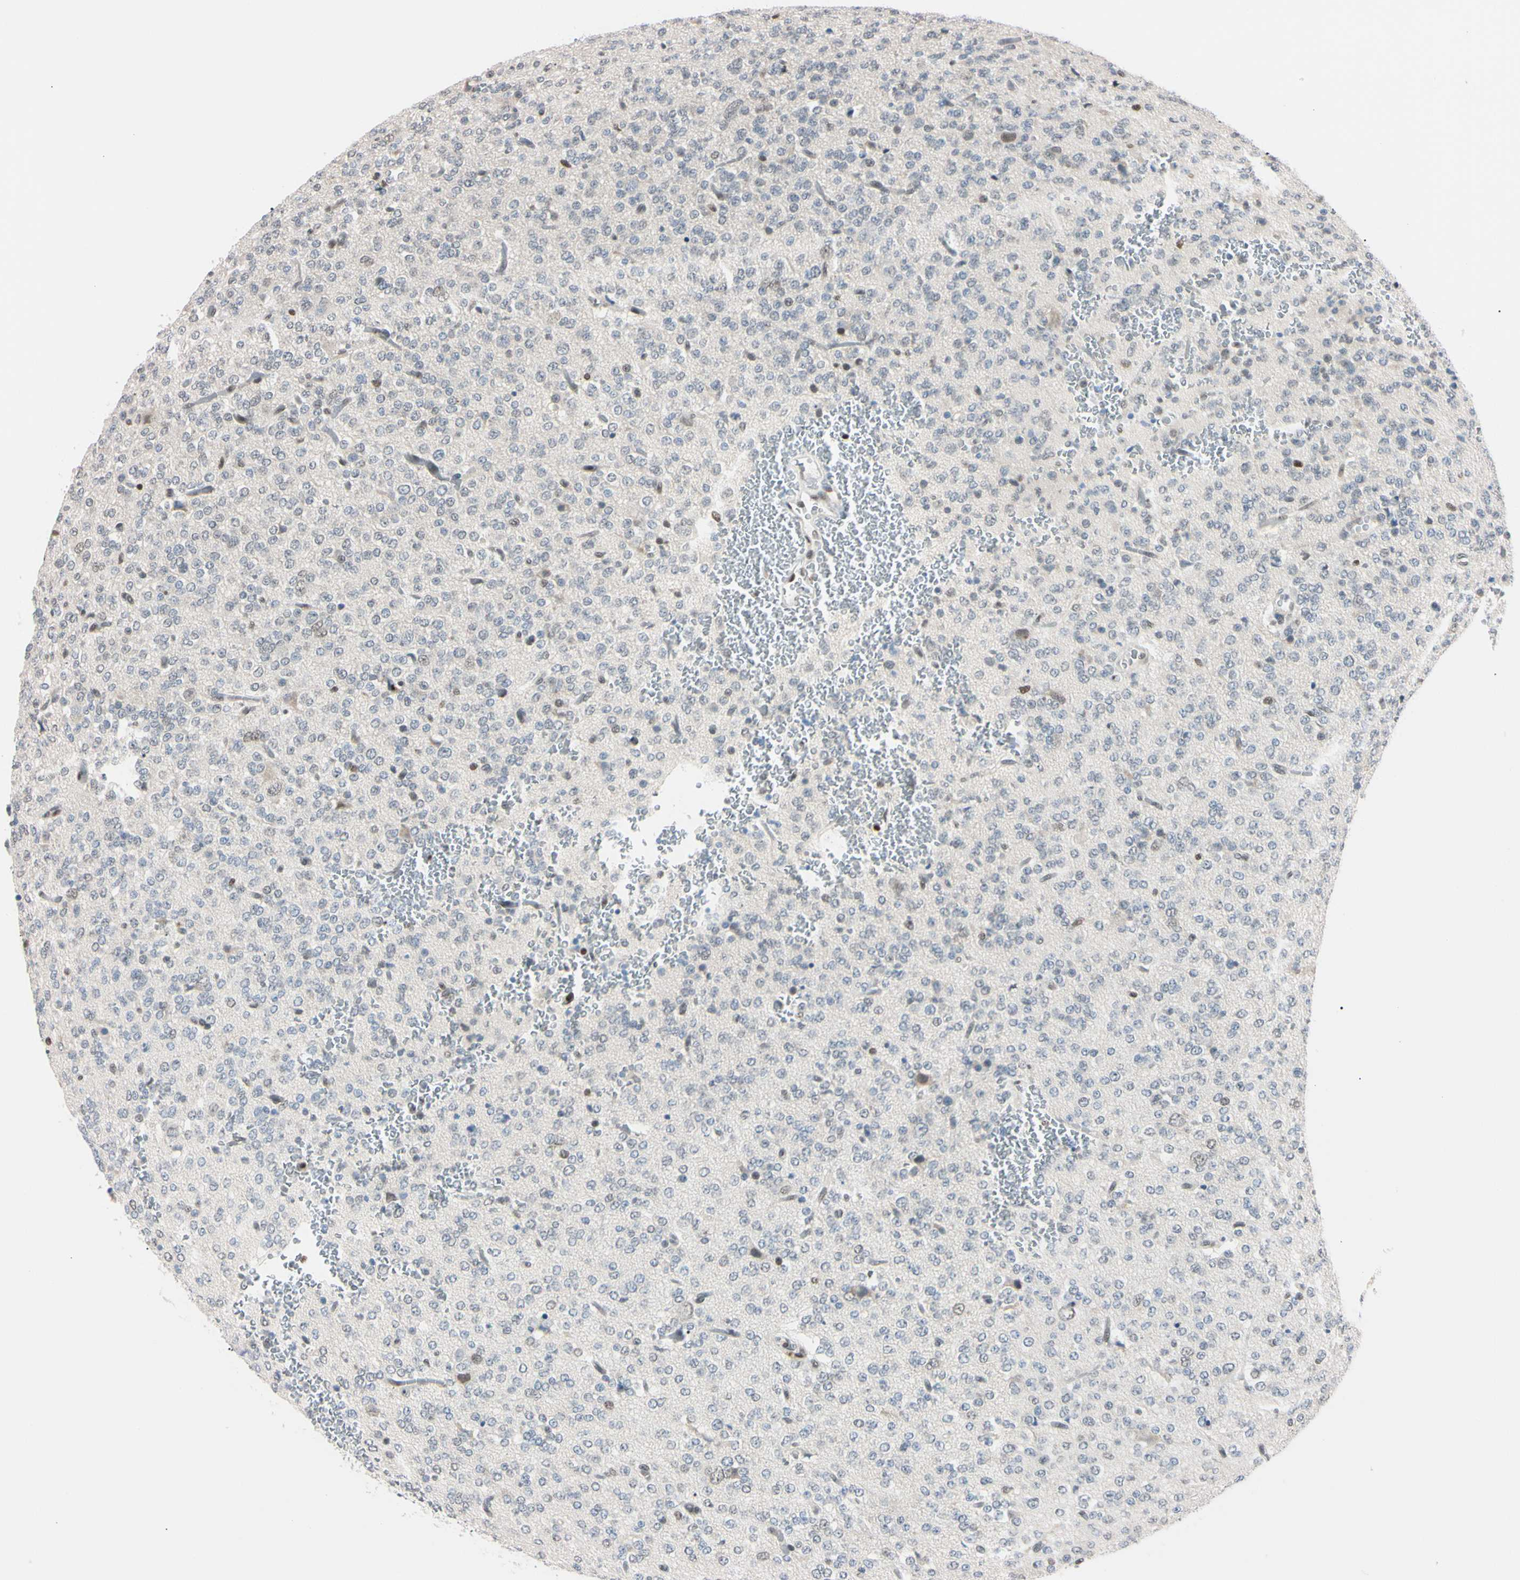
{"staining": {"intensity": "negative", "quantity": "none", "location": "none"}, "tissue": "glioma", "cell_type": "Tumor cells", "image_type": "cancer", "snomed": [{"axis": "morphology", "description": "Glioma, malignant, Low grade"}, {"axis": "topography", "description": "Brain"}], "caption": "High magnification brightfield microscopy of glioma stained with DAB (brown) and counterstained with hematoxylin (blue): tumor cells show no significant staining.", "gene": "C1orf174", "patient": {"sex": "male", "age": 38}}